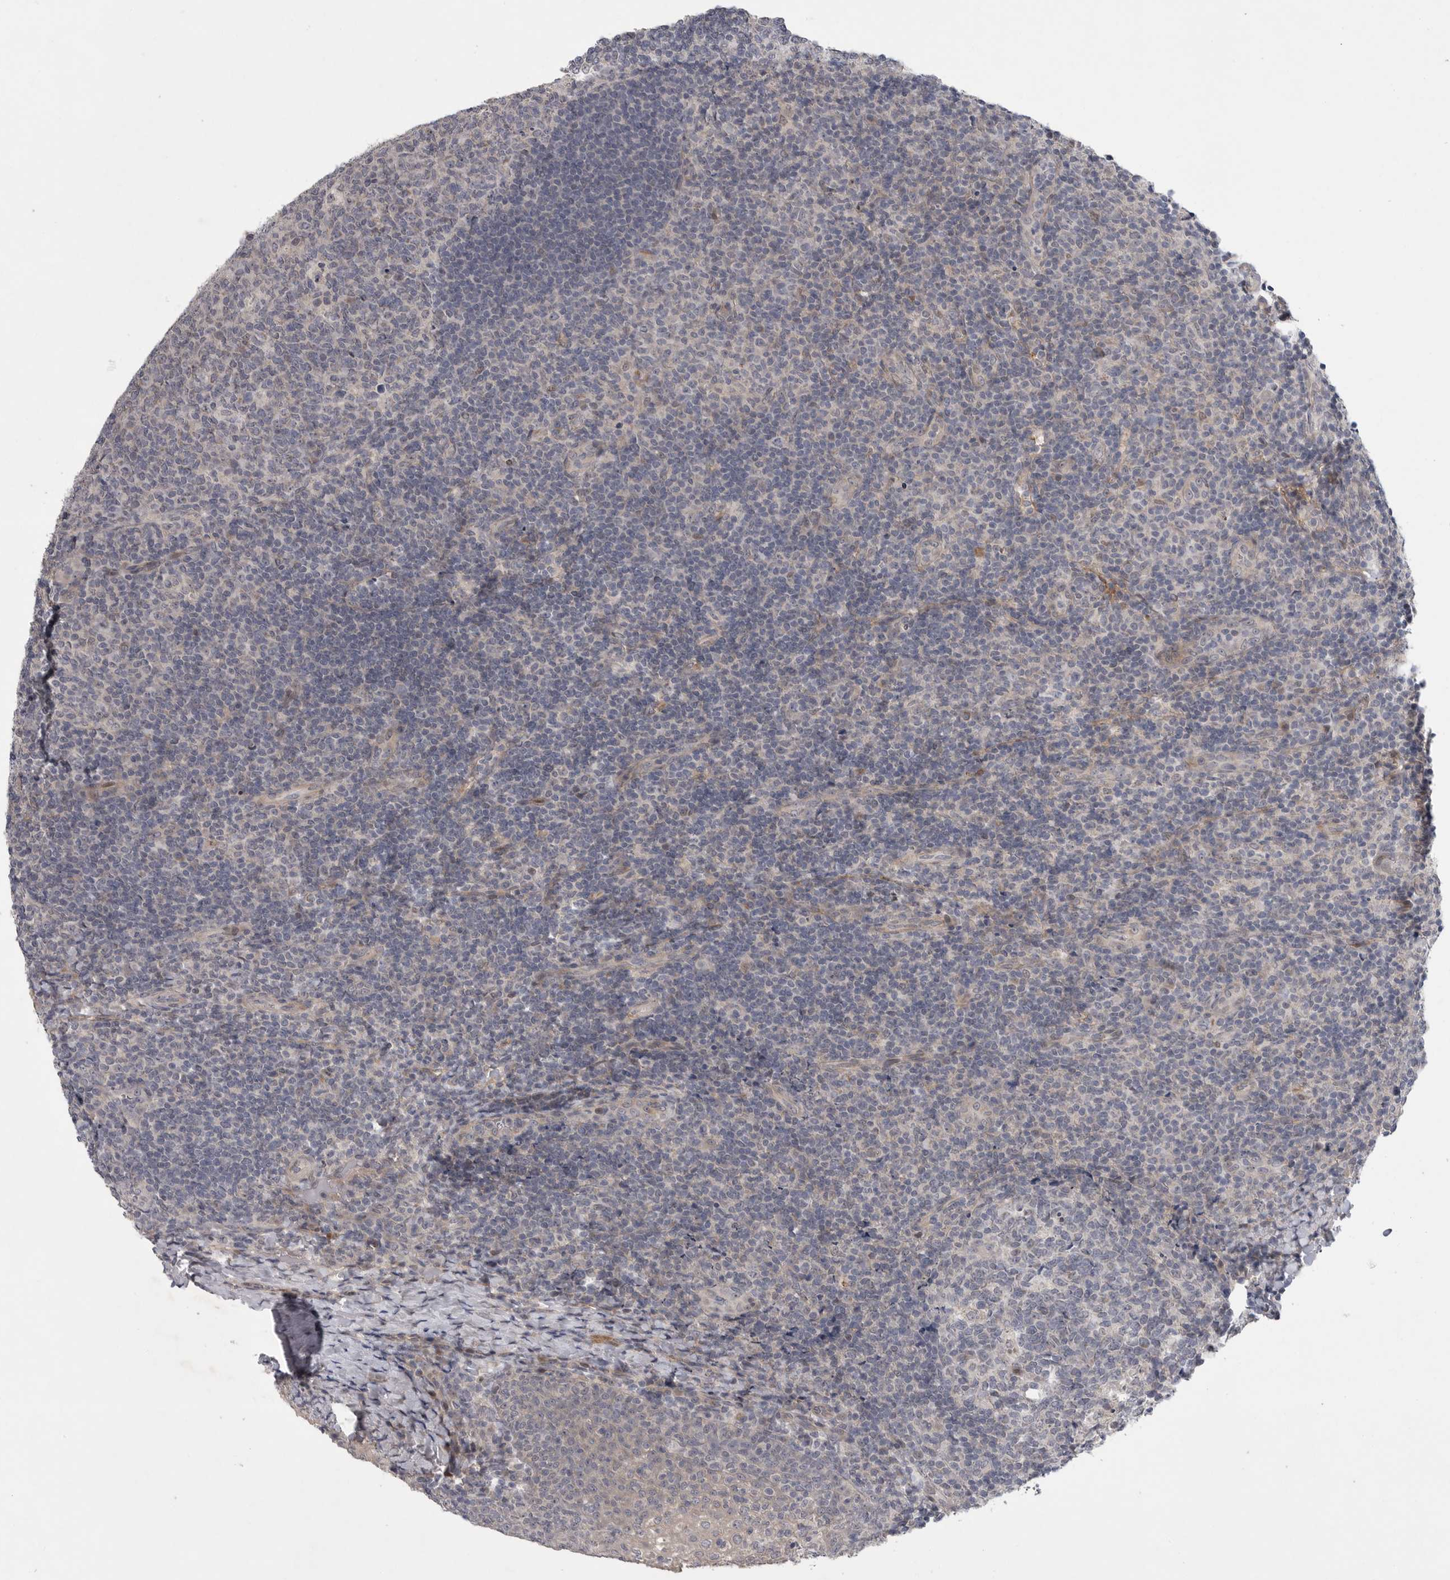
{"staining": {"intensity": "negative", "quantity": "none", "location": "none"}, "tissue": "tonsil", "cell_type": "Germinal center cells", "image_type": "normal", "snomed": [{"axis": "morphology", "description": "Normal tissue, NOS"}, {"axis": "topography", "description": "Tonsil"}], "caption": "High power microscopy photomicrograph of an IHC micrograph of benign tonsil, revealing no significant positivity in germinal center cells.", "gene": "FBXO43", "patient": {"sex": "female", "age": 19}}